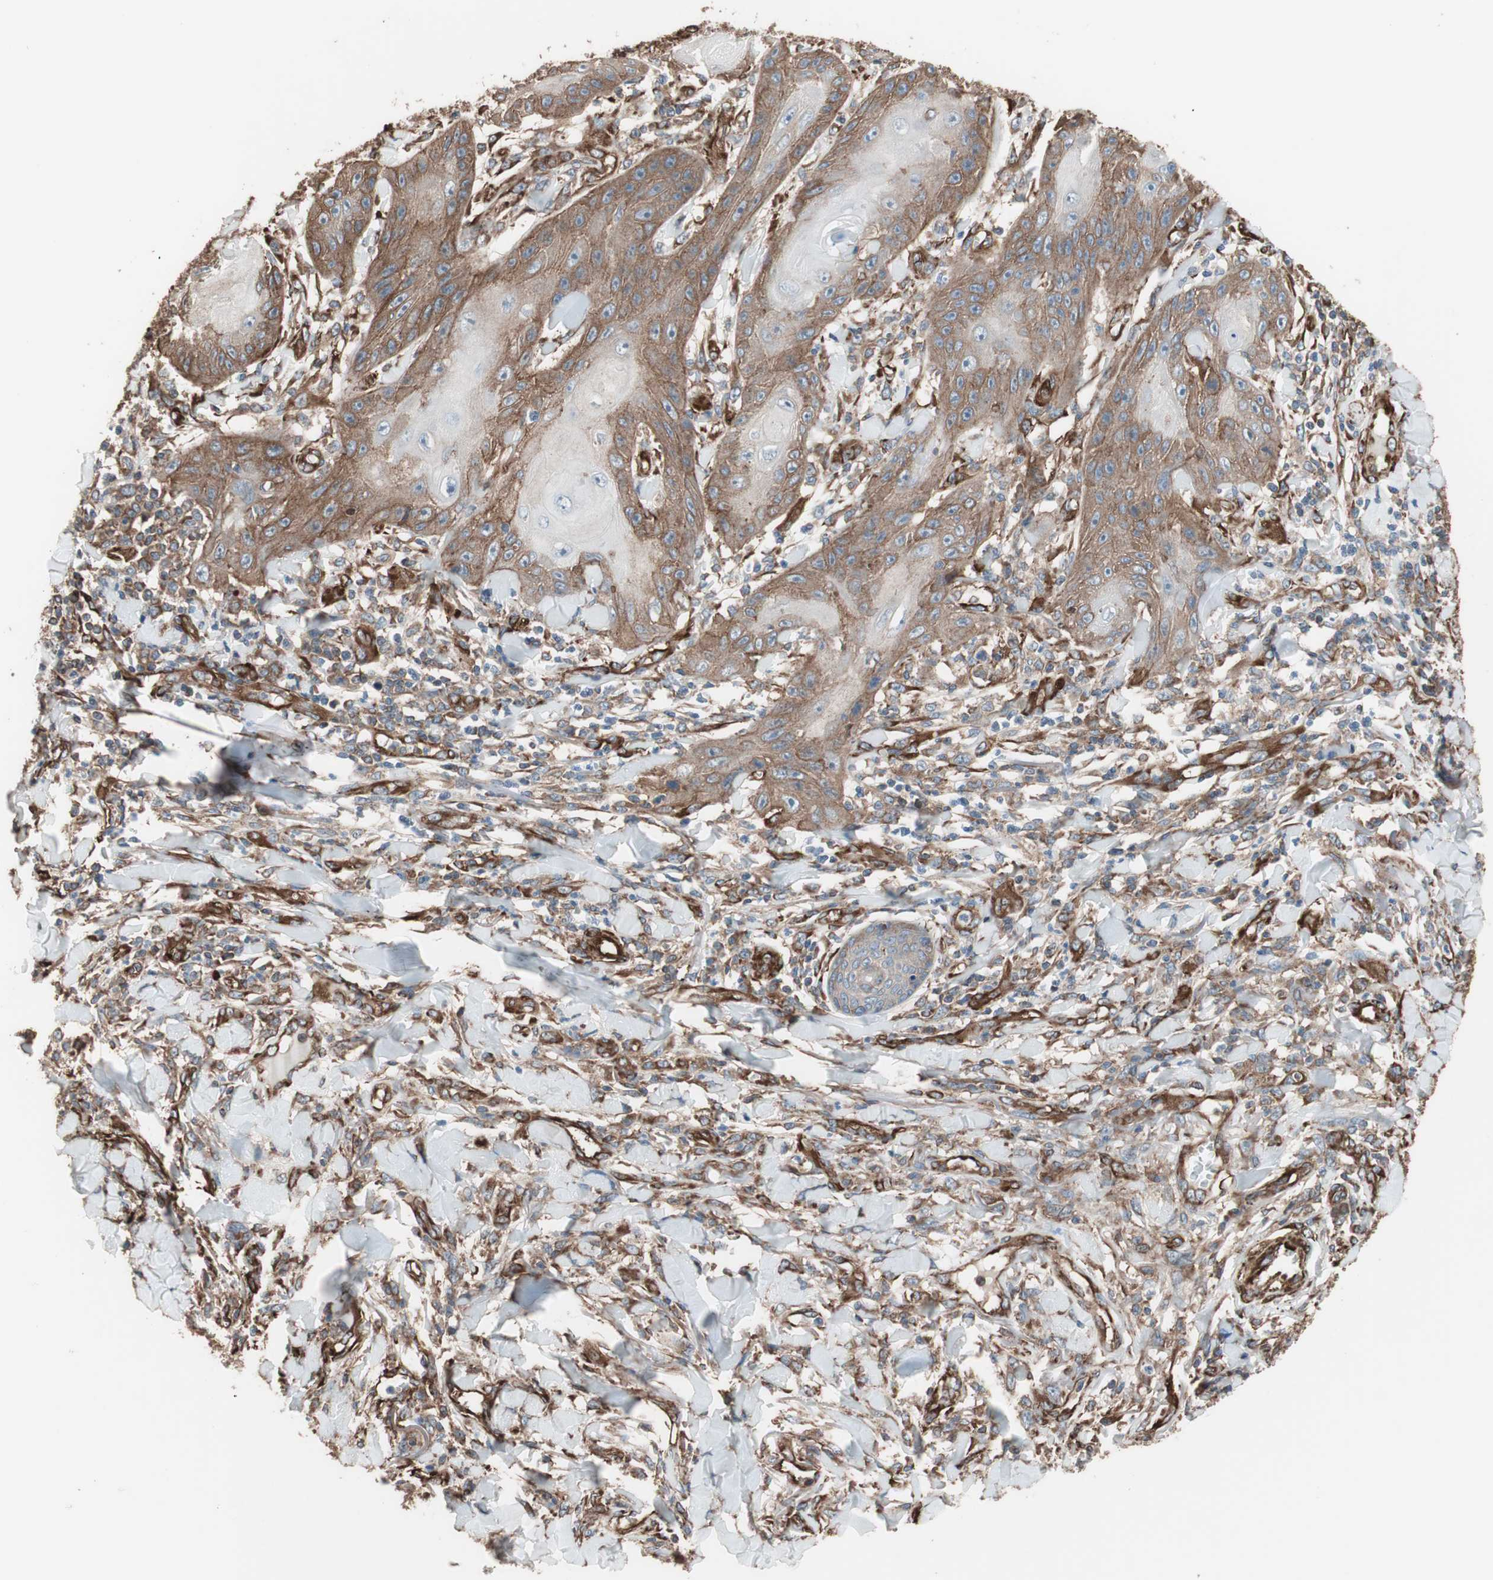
{"staining": {"intensity": "moderate", "quantity": "25%-75%", "location": "cytoplasmic/membranous"}, "tissue": "skin cancer", "cell_type": "Tumor cells", "image_type": "cancer", "snomed": [{"axis": "morphology", "description": "Squamous cell carcinoma, NOS"}, {"axis": "topography", "description": "Skin"}], "caption": "DAB immunohistochemical staining of squamous cell carcinoma (skin) demonstrates moderate cytoplasmic/membranous protein expression in approximately 25%-75% of tumor cells.", "gene": "GPSM2", "patient": {"sex": "female", "age": 78}}